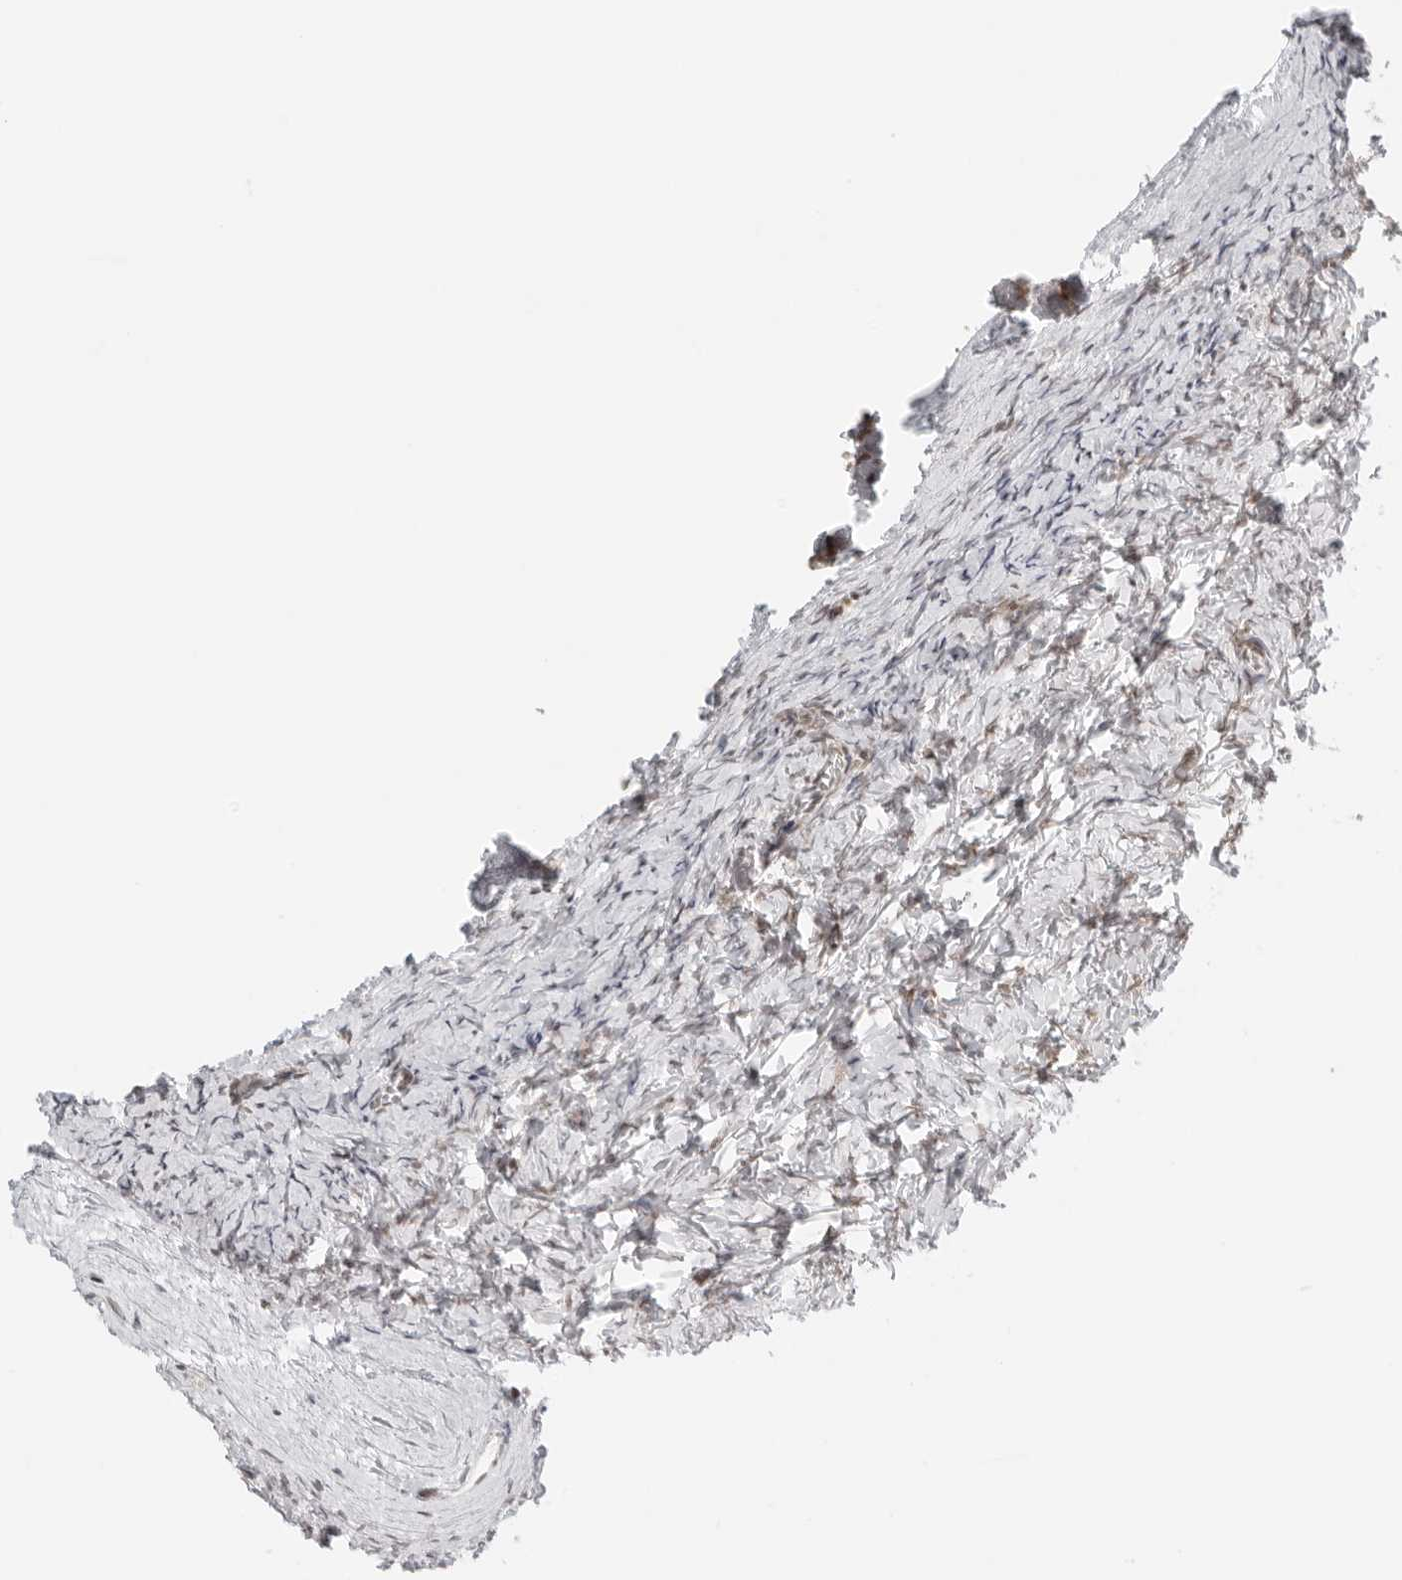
{"staining": {"intensity": "moderate", "quantity": ">75%", "location": "nuclear"}, "tissue": "ovary", "cell_type": "Ovarian stroma cells", "image_type": "normal", "snomed": [{"axis": "morphology", "description": "Normal tissue, NOS"}, {"axis": "topography", "description": "Ovary"}], "caption": "Brown immunohistochemical staining in benign ovary reveals moderate nuclear expression in about >75% of ovarian stroma cells.", "gene": "RCC1", "patient": {"sex": "female", "age": 27}}